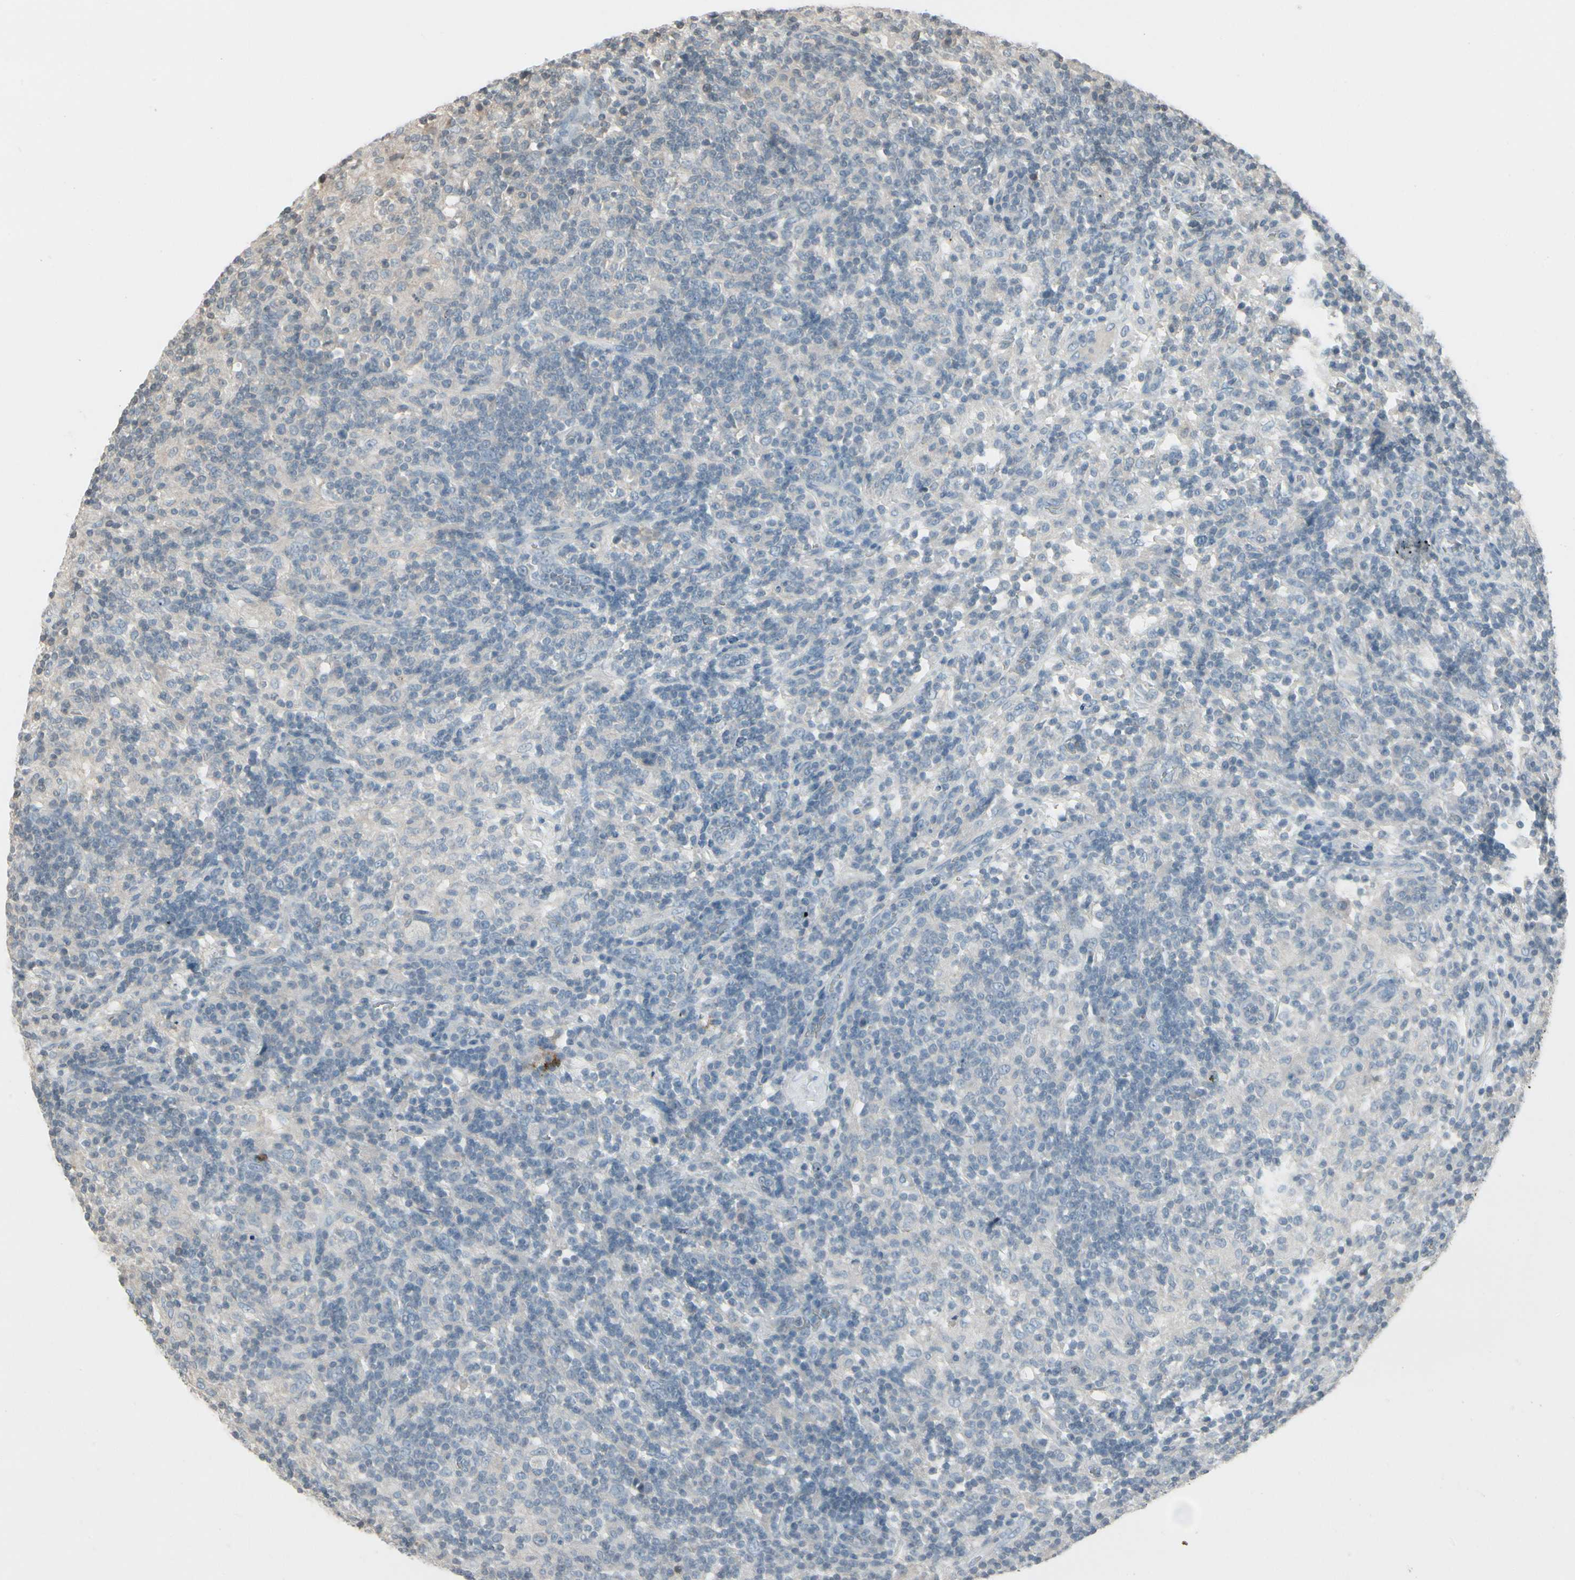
{"staining": {"intensity": "negative", "quantity": "none", "location": "none"}, "tissue": "lymphoma", "cell_type": "Tumor cells", "image_type": "cancer", "snomed": [{"axis": "morphology", "description": "Hodgkin's disease, NOS"}, {"axis": "topography", "description": "Lymph node"}], "caption": "The histopathology image reveals no staining of tumor cells in Hodgkin's disease.", "gene": "ARG2", "patient": {"sex": "male", "age": 70}}